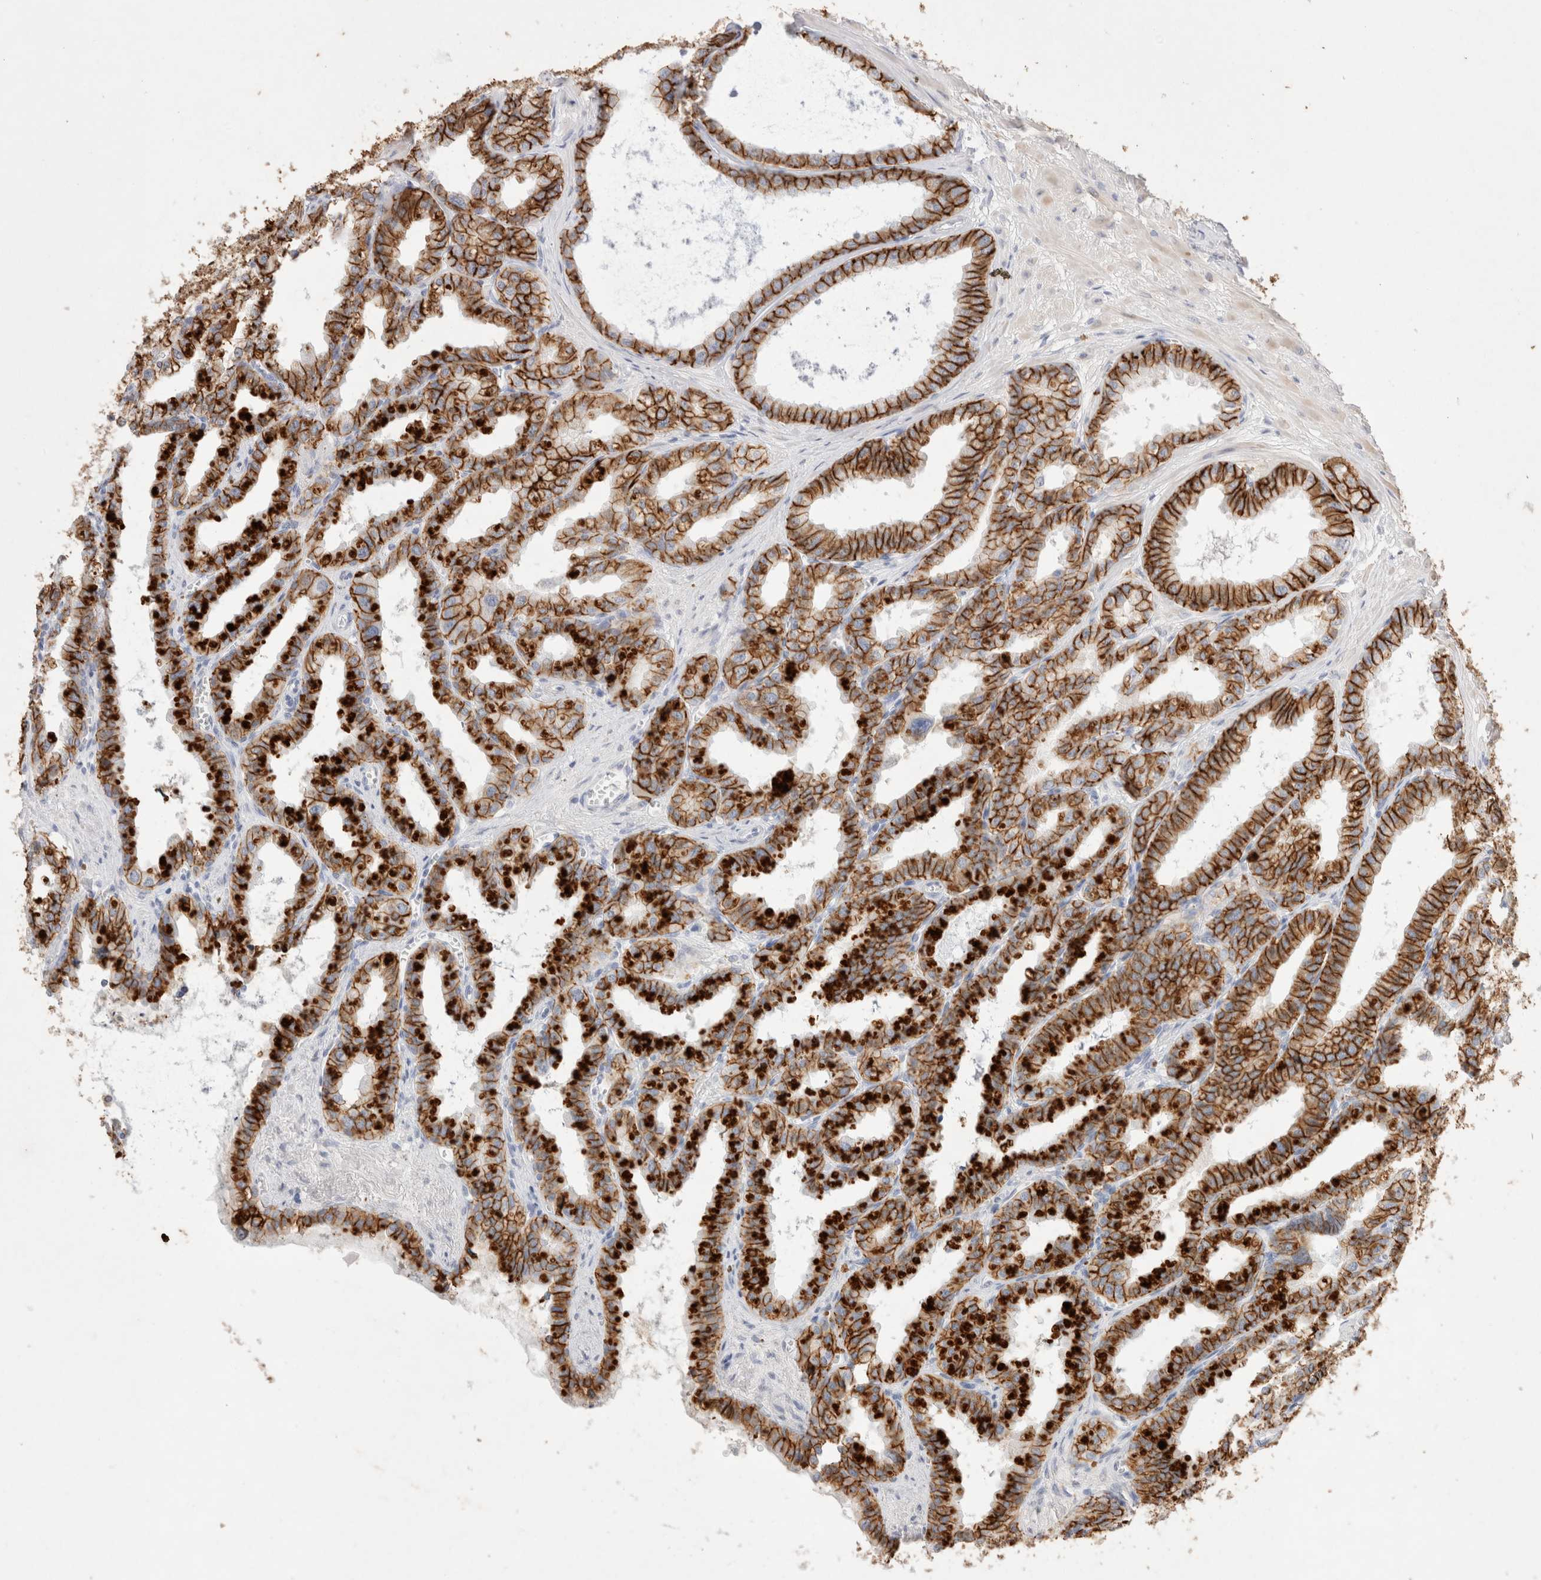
{"staining": {"intensity": "strong", "quantity": ">75%", "location": "cytoplasmic/membranous"}, "tissue": "seminal vesicle", "cell_type": "Glandular cells", "image_type": "normal", "snomed": [{"axis": "morphology", "description": "Normal tissue, NOS"}, {"axis": "topography", "description": "Prostate"}, {"axis": "topography", "description": "Seminal veicle"}], "caption": "A histopathology image showing strong cytoplasmic/membranous expression in about >75% of glandular cells in normal seminal vesicle, as visualized by brown immunohistochemical staining.", "gene": "EPCAM", "patient": {"sex": "male", "age": 51}}